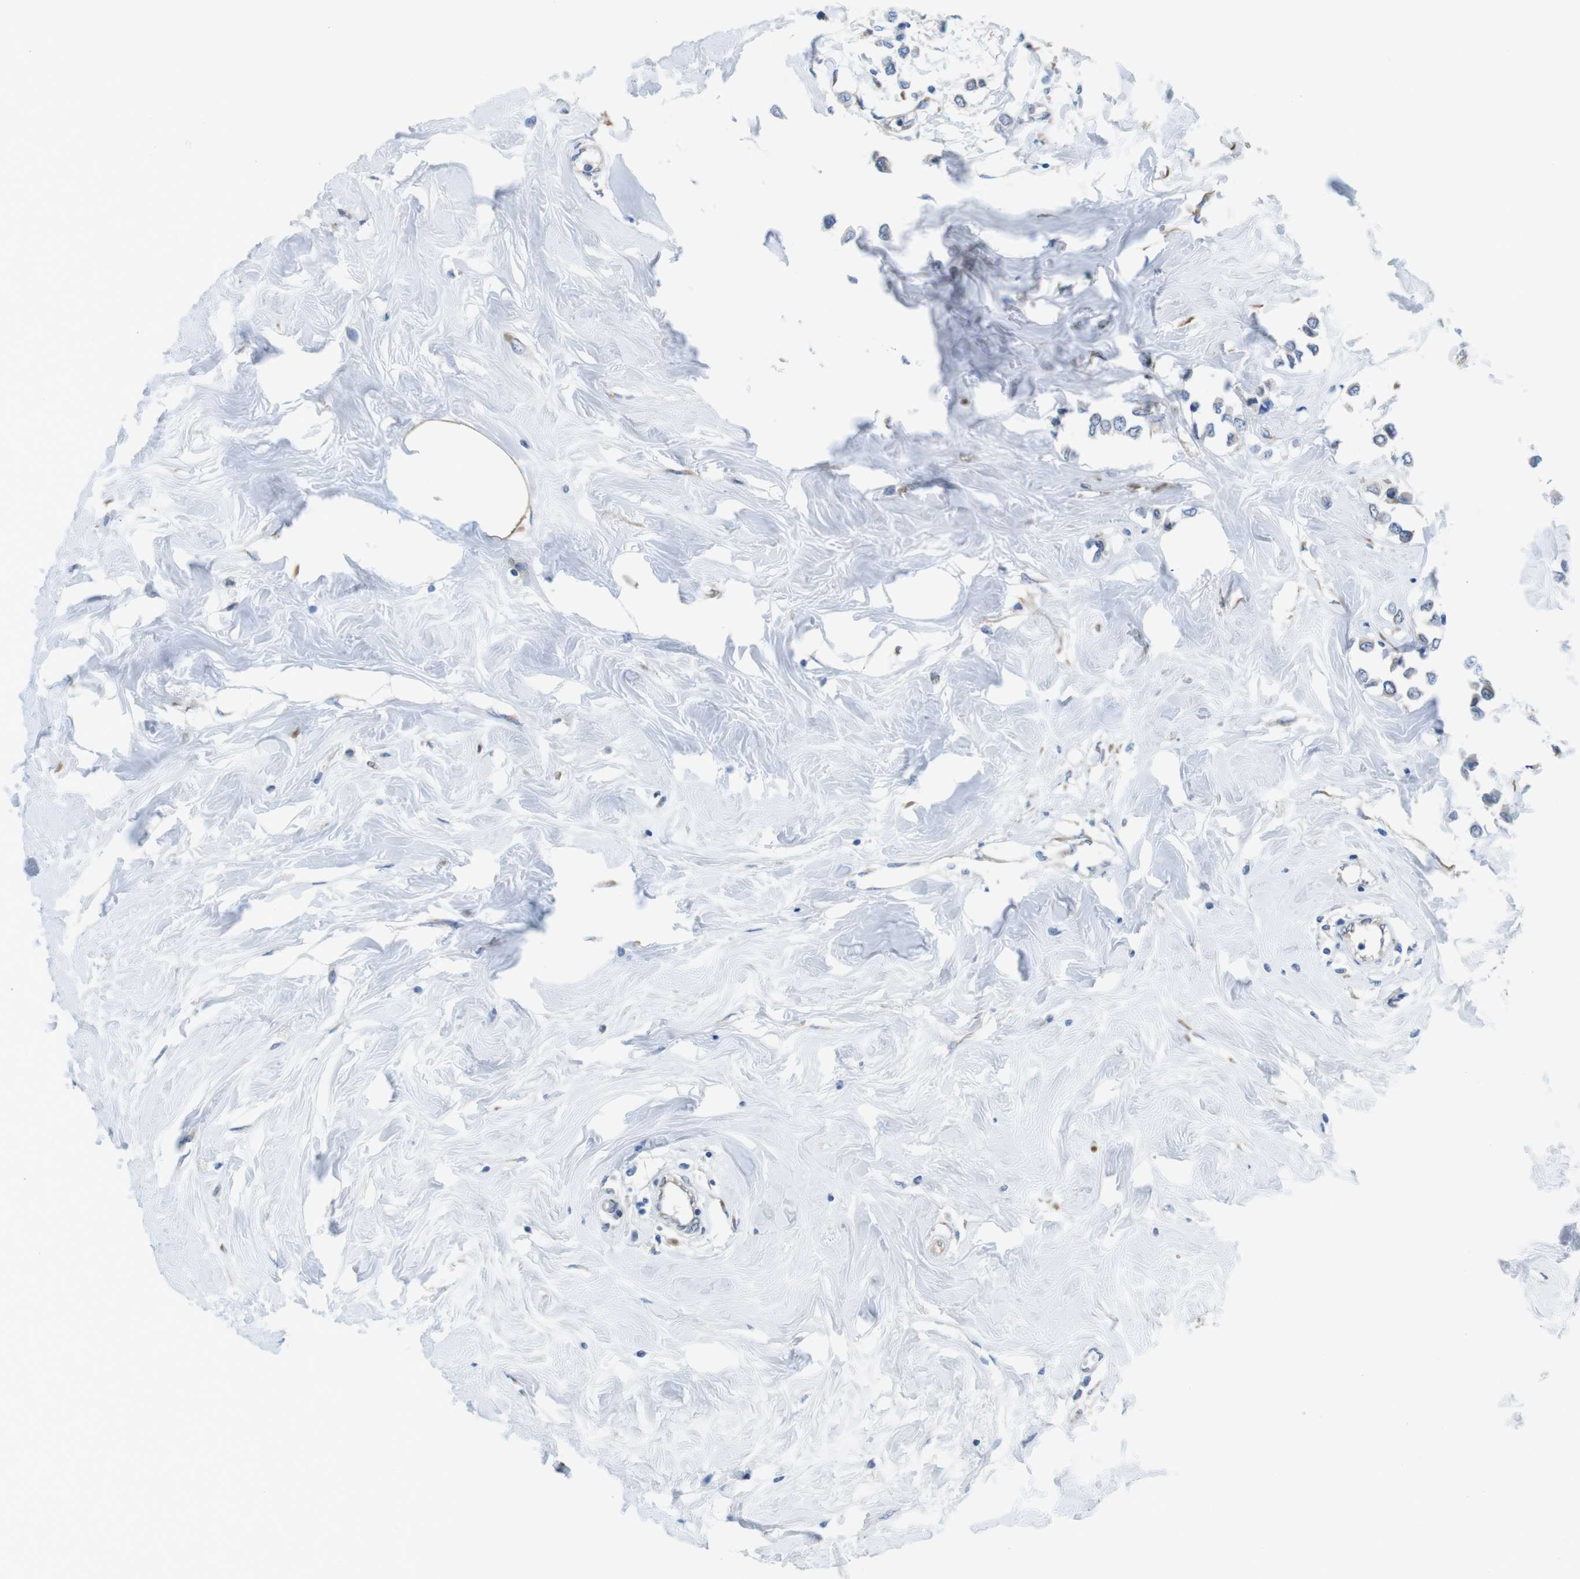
{"staining": {"intensity": "weak", "quantity": "25%-75%", "location": "cytoplasmic/membranous"}, "tissue": "breast cancer", "cell_type": "Tumor cells", "image_type": "cancer", "snomed": [{"axis": "morphology", "description": "Lobular carcinoma"}, {"axis": "topography", "description": "Breast"}], "caption": "Approximately 25%-75% of tumor cells in lobular carcinoma (breast) demonstrate weak cytoplasmic/membranous protein positivity as visualized by brown immunohistochemical staining.", "gene": "CDH8", "patient": {"sex": "female", "age": 51}}